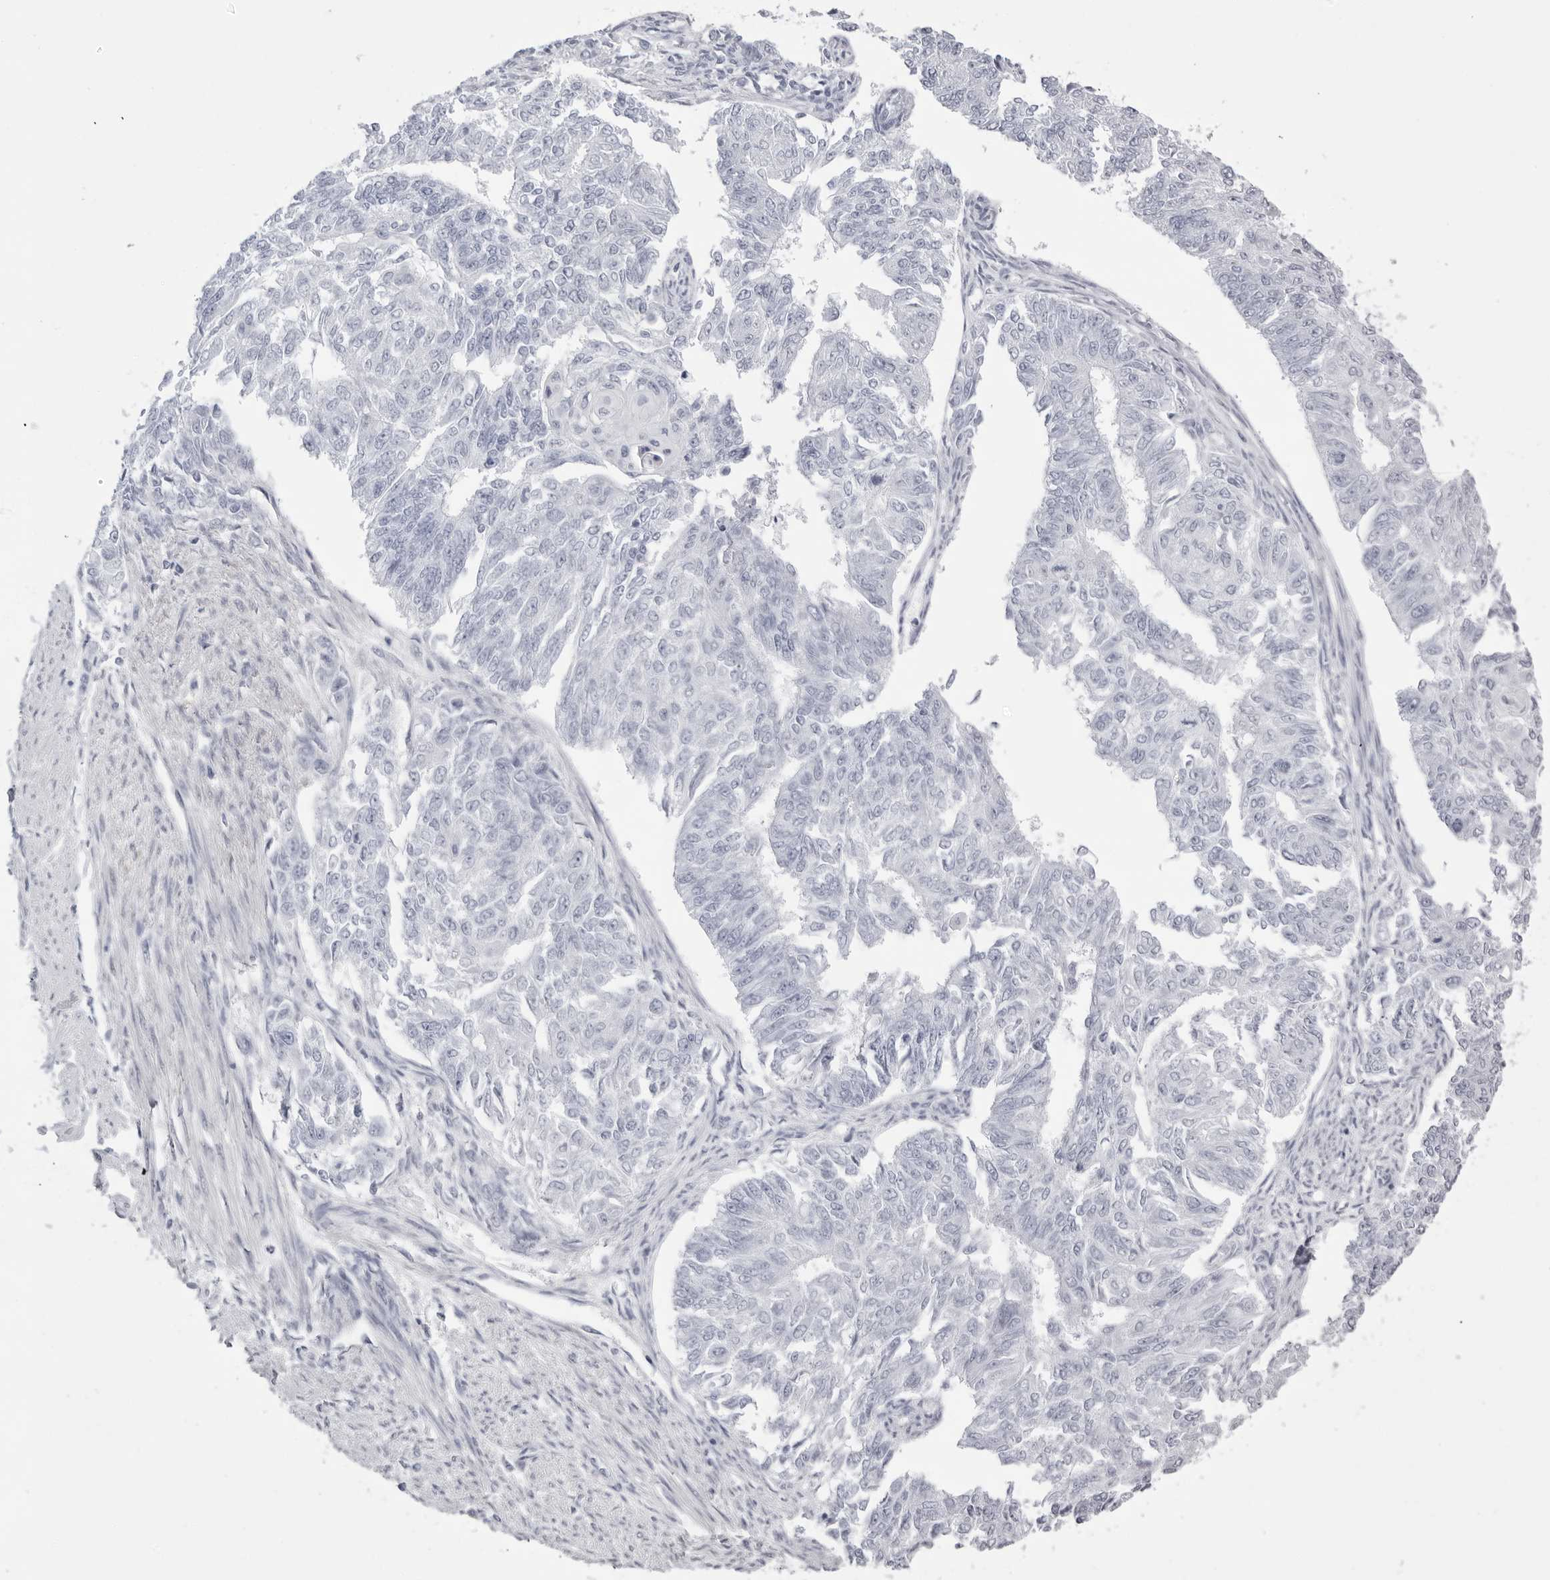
{"staining": {"intensity": "negative", "quantity": "none", "location": "none"}, "tissue": "endometrial cancer", "cell_type": "Tumor cells", "image_type": "cancer", "snomed": [{"axis": "morphology", "description": "Adenocarcinoma, NOS"}, {"axis": "topography", "description": "Endometrium"}], "caption": "Immunohistochemistry histopathology image of neoplastic tissue: human endometrial cancer stained with DAB demonstrates no significant protein expression in tumor cells.", "gene": "TMOD4", "patient": {"sex": "female", "age": 32}}